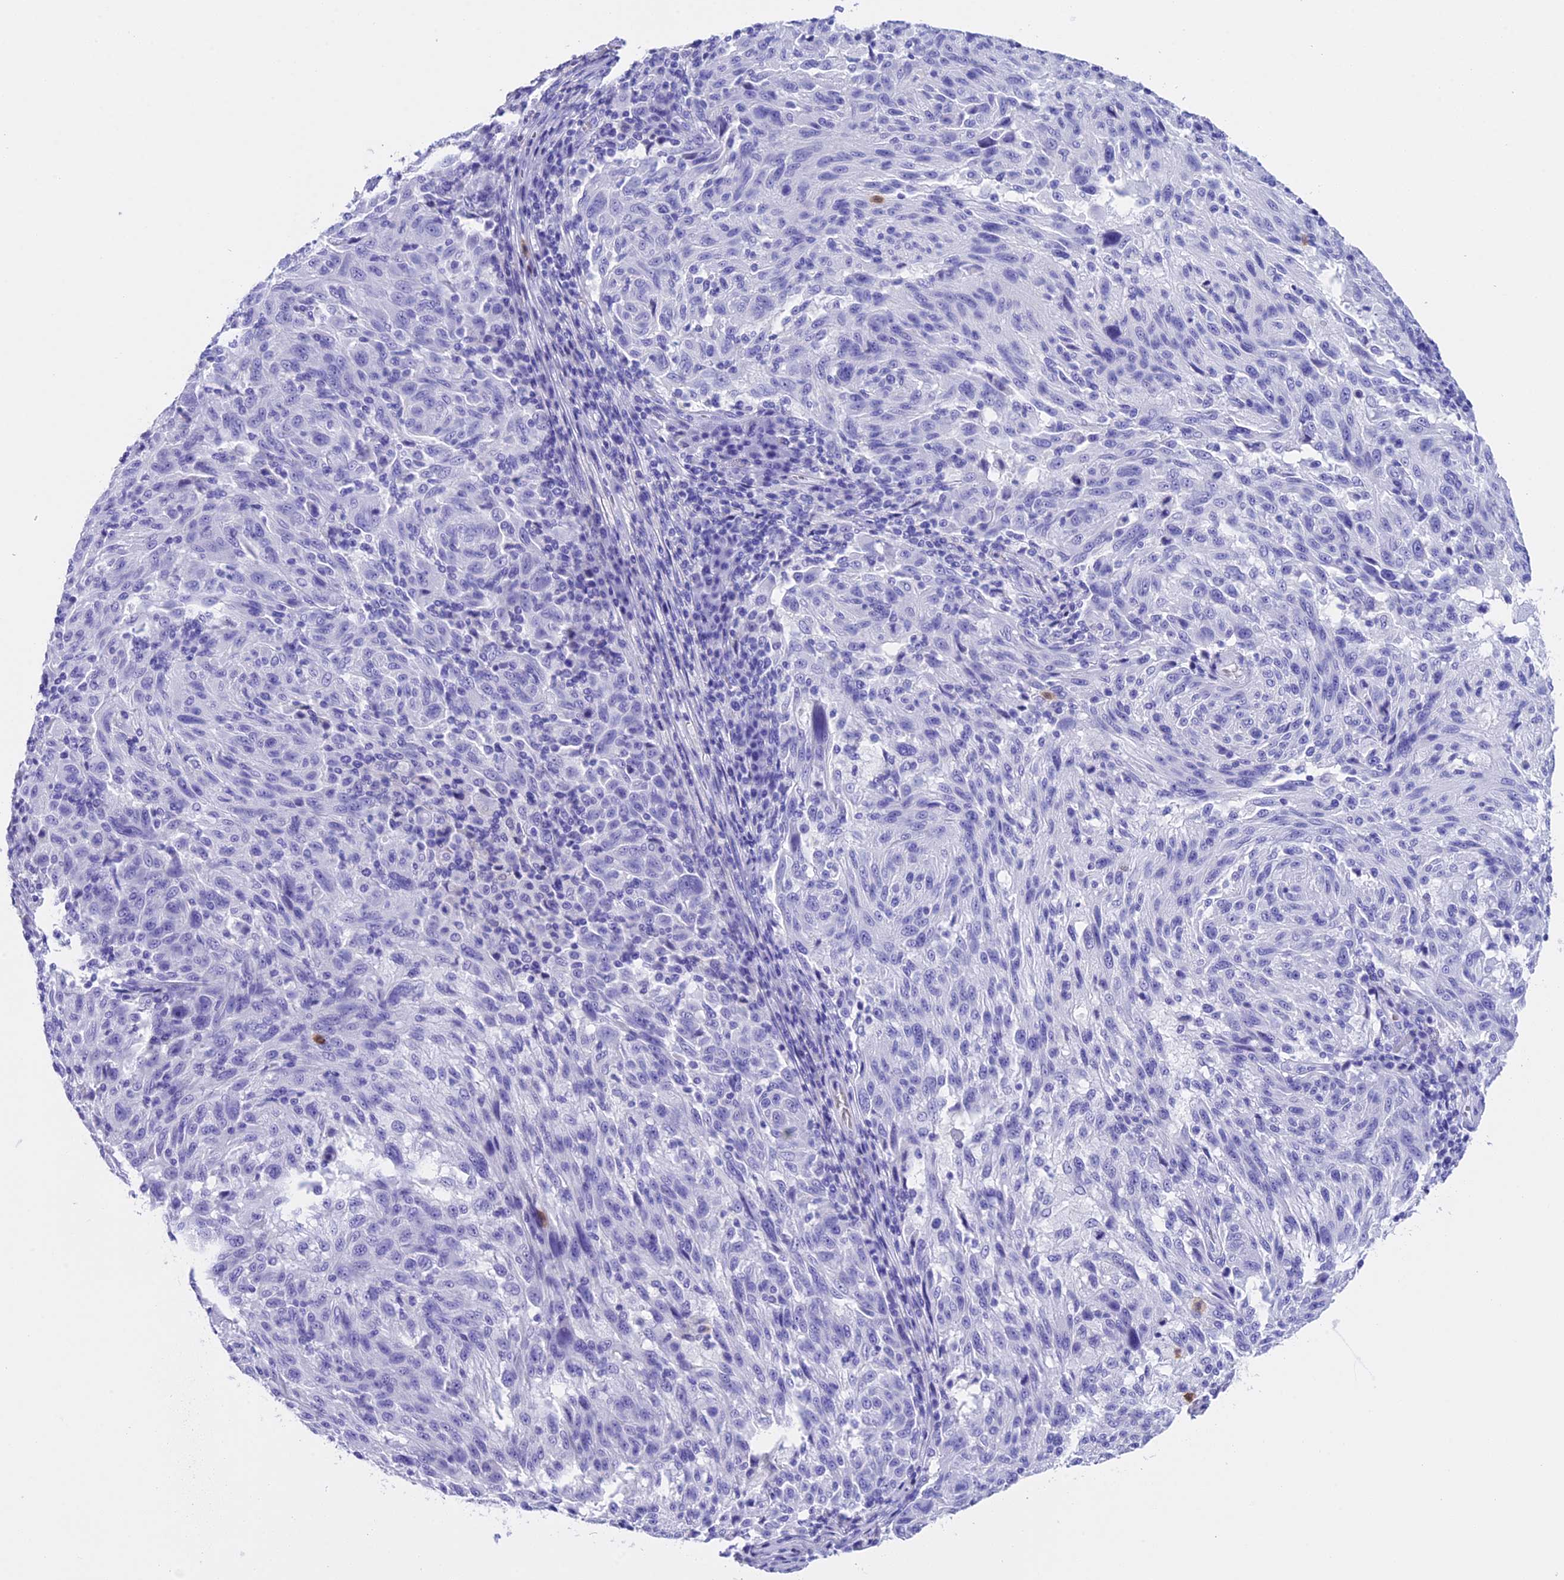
{"staining": {"intensity": "negative", "quantity": "none", "location": "none"}, "tissue": "melanoma", "cell_type": "Tumor cells", "image_type": "cancer", "snomed": [{"axis": "morphology", "description": "Malignant melanoma, NOS"}, {"axis": "topography", "description": "Skin"}], "caption": "A micrograph of human malignant melanoma is negative for staining in tumor cells.", "gene": "CLC", "patient": {"sex": "male", "age": 53}}